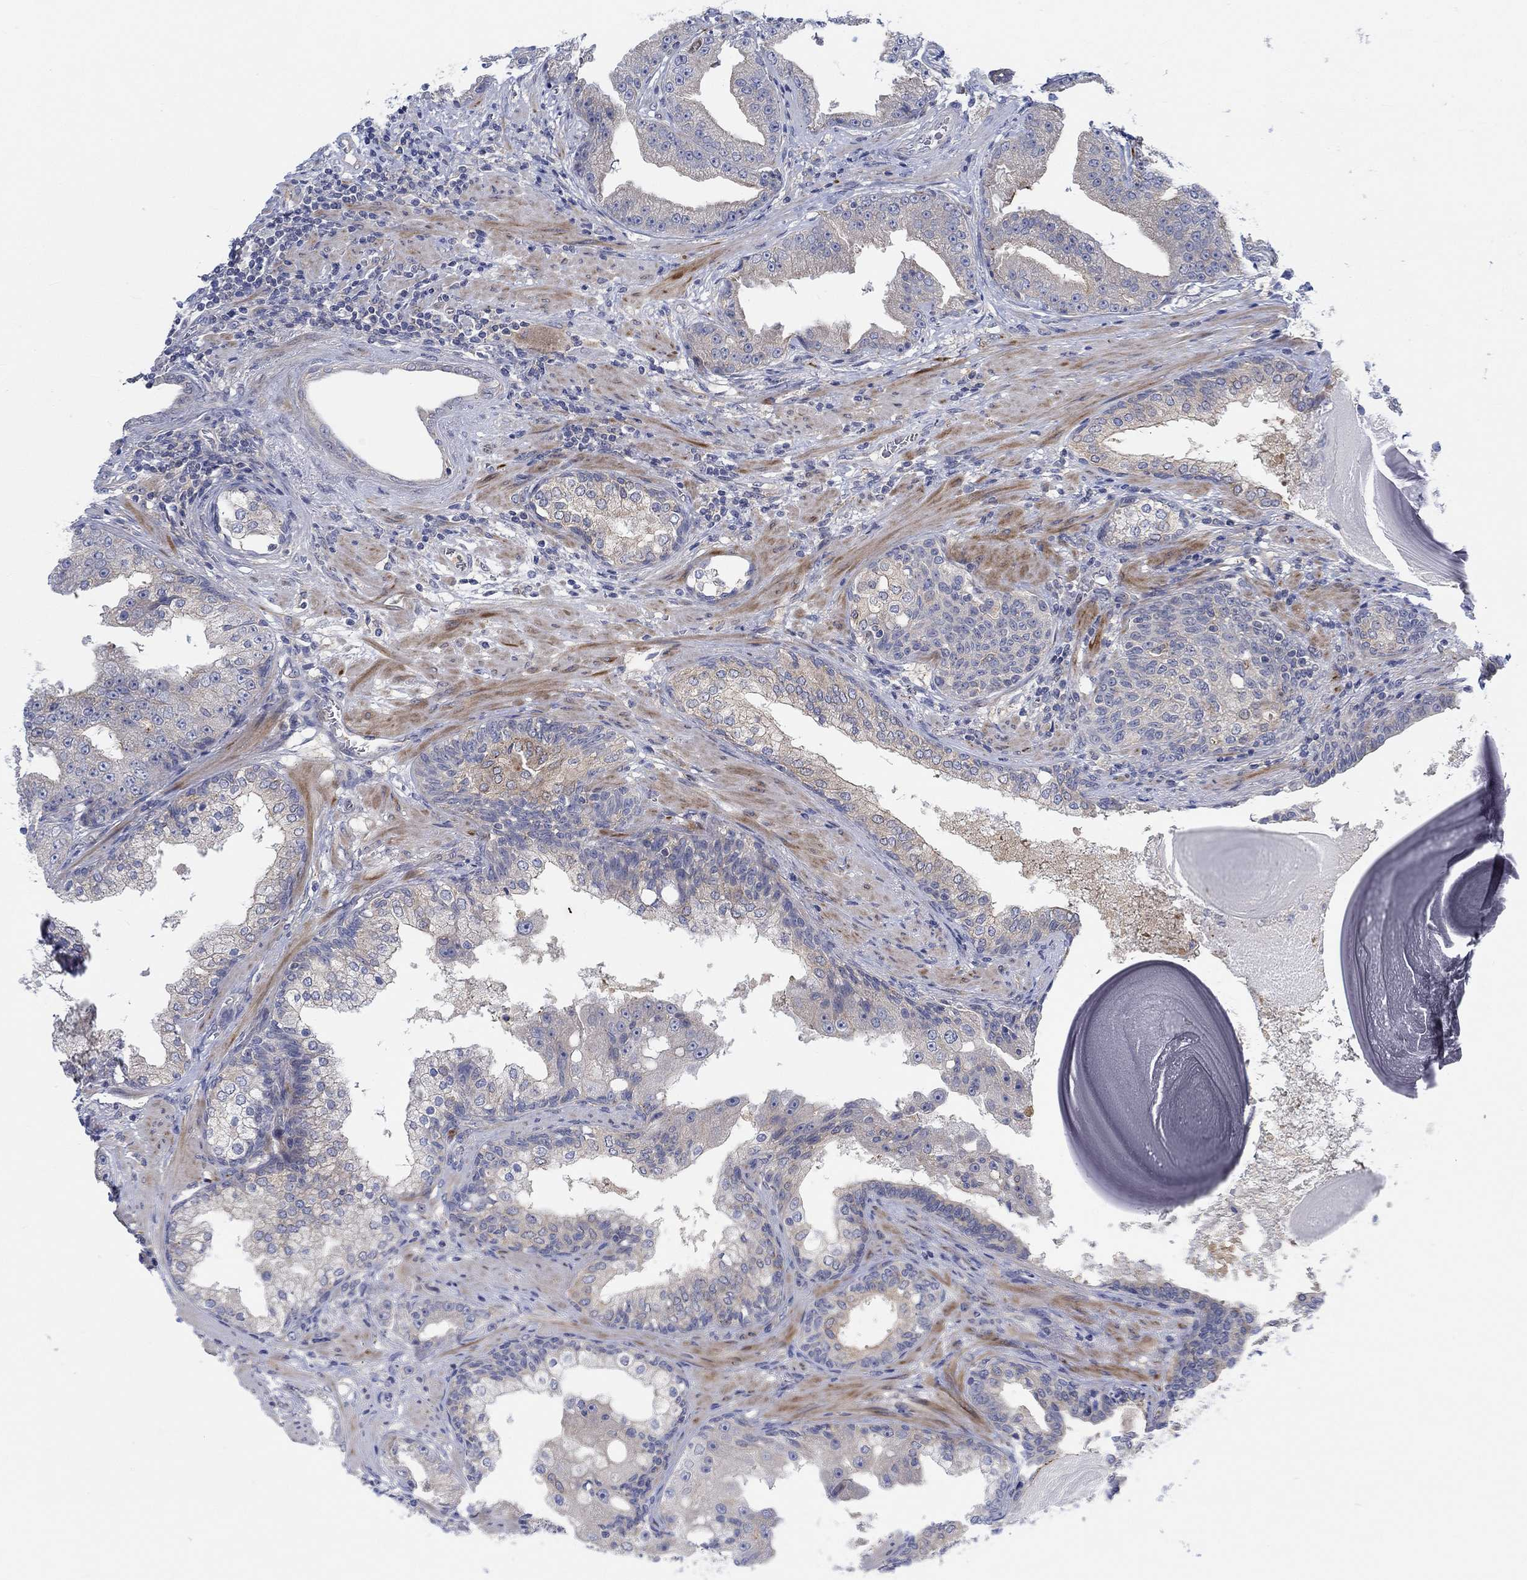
{"staining": {"intensity": "negative", "quantity": "none", "location": "none"}, "tissue": "prostate cancer", "cell_type": "Tumor cells", "image_type": "cancer", "snomed": [{"axis": "morphology", "description": "Adenocarcinoma, Low grade"}, {"axis": "topography", "description": "Prostate"}], "caption": "Immunohistochemistry of prostate cancer (low-grade adenocarcinoma) demonstrates no positivity in tumor cells.", "gene": "PMFBP1", "patient": {"sex": "male", "age": 62}}